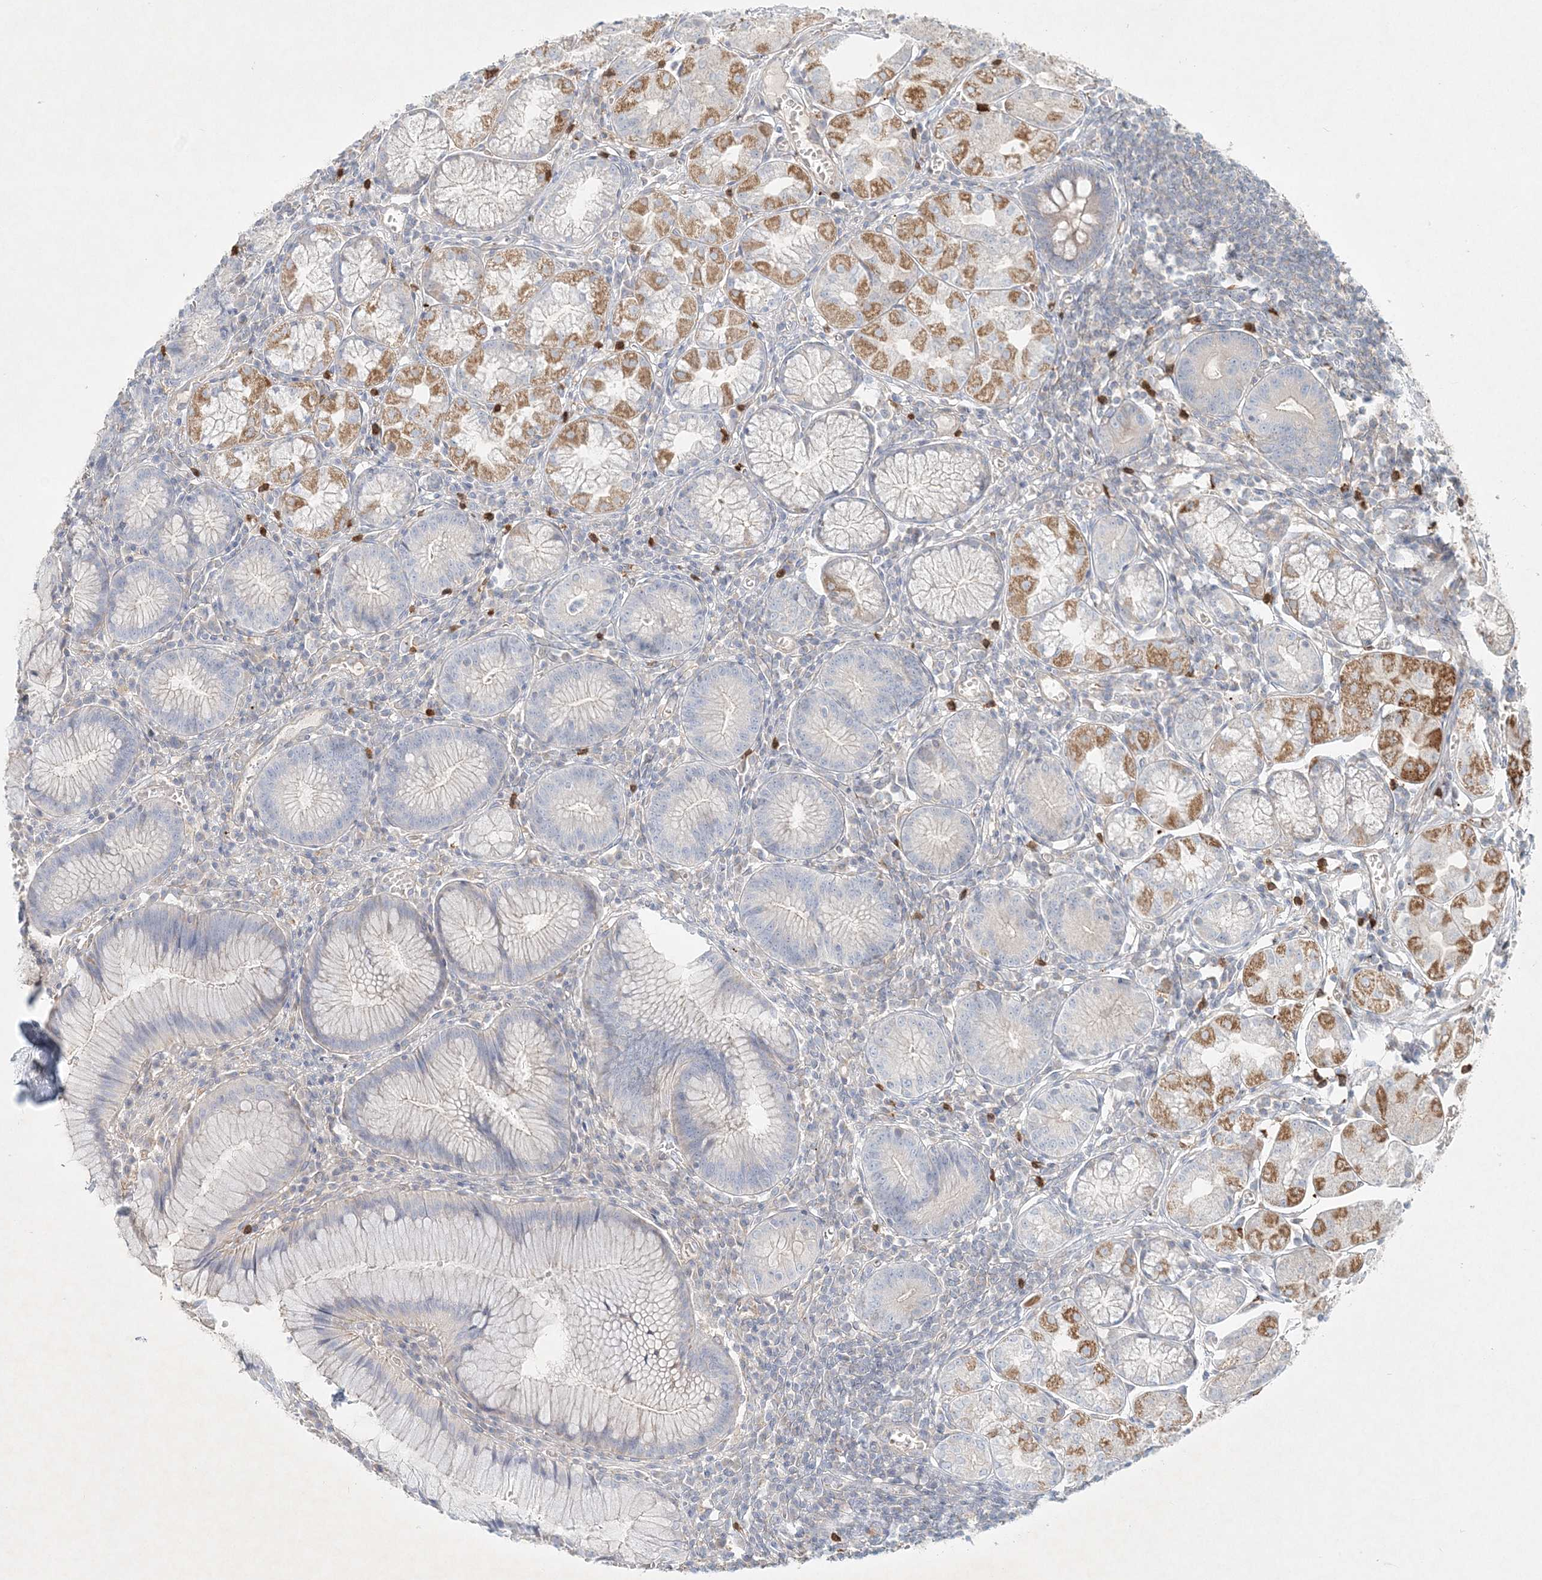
{"staining": {"intensity": "strong", "quantity": "<25%", "location": "cytoplasmic/membranous"}, "tissue": "stomach", "cell_type": "Glandular cells", "image_type": "normal", "snomed": [{"axis": "morphology", "description": "Normal tissue, NOS"}, {"axis": "topography", "description": "Stomach"}], "caption": "Protein expression analysis of unremarkable stomach demonstrates strong cytoplasmic/membranous positivity in approximately <25% of glandular cells.", "gene": "STK11IP", "patient": {"sex": "male", "age": 55}}